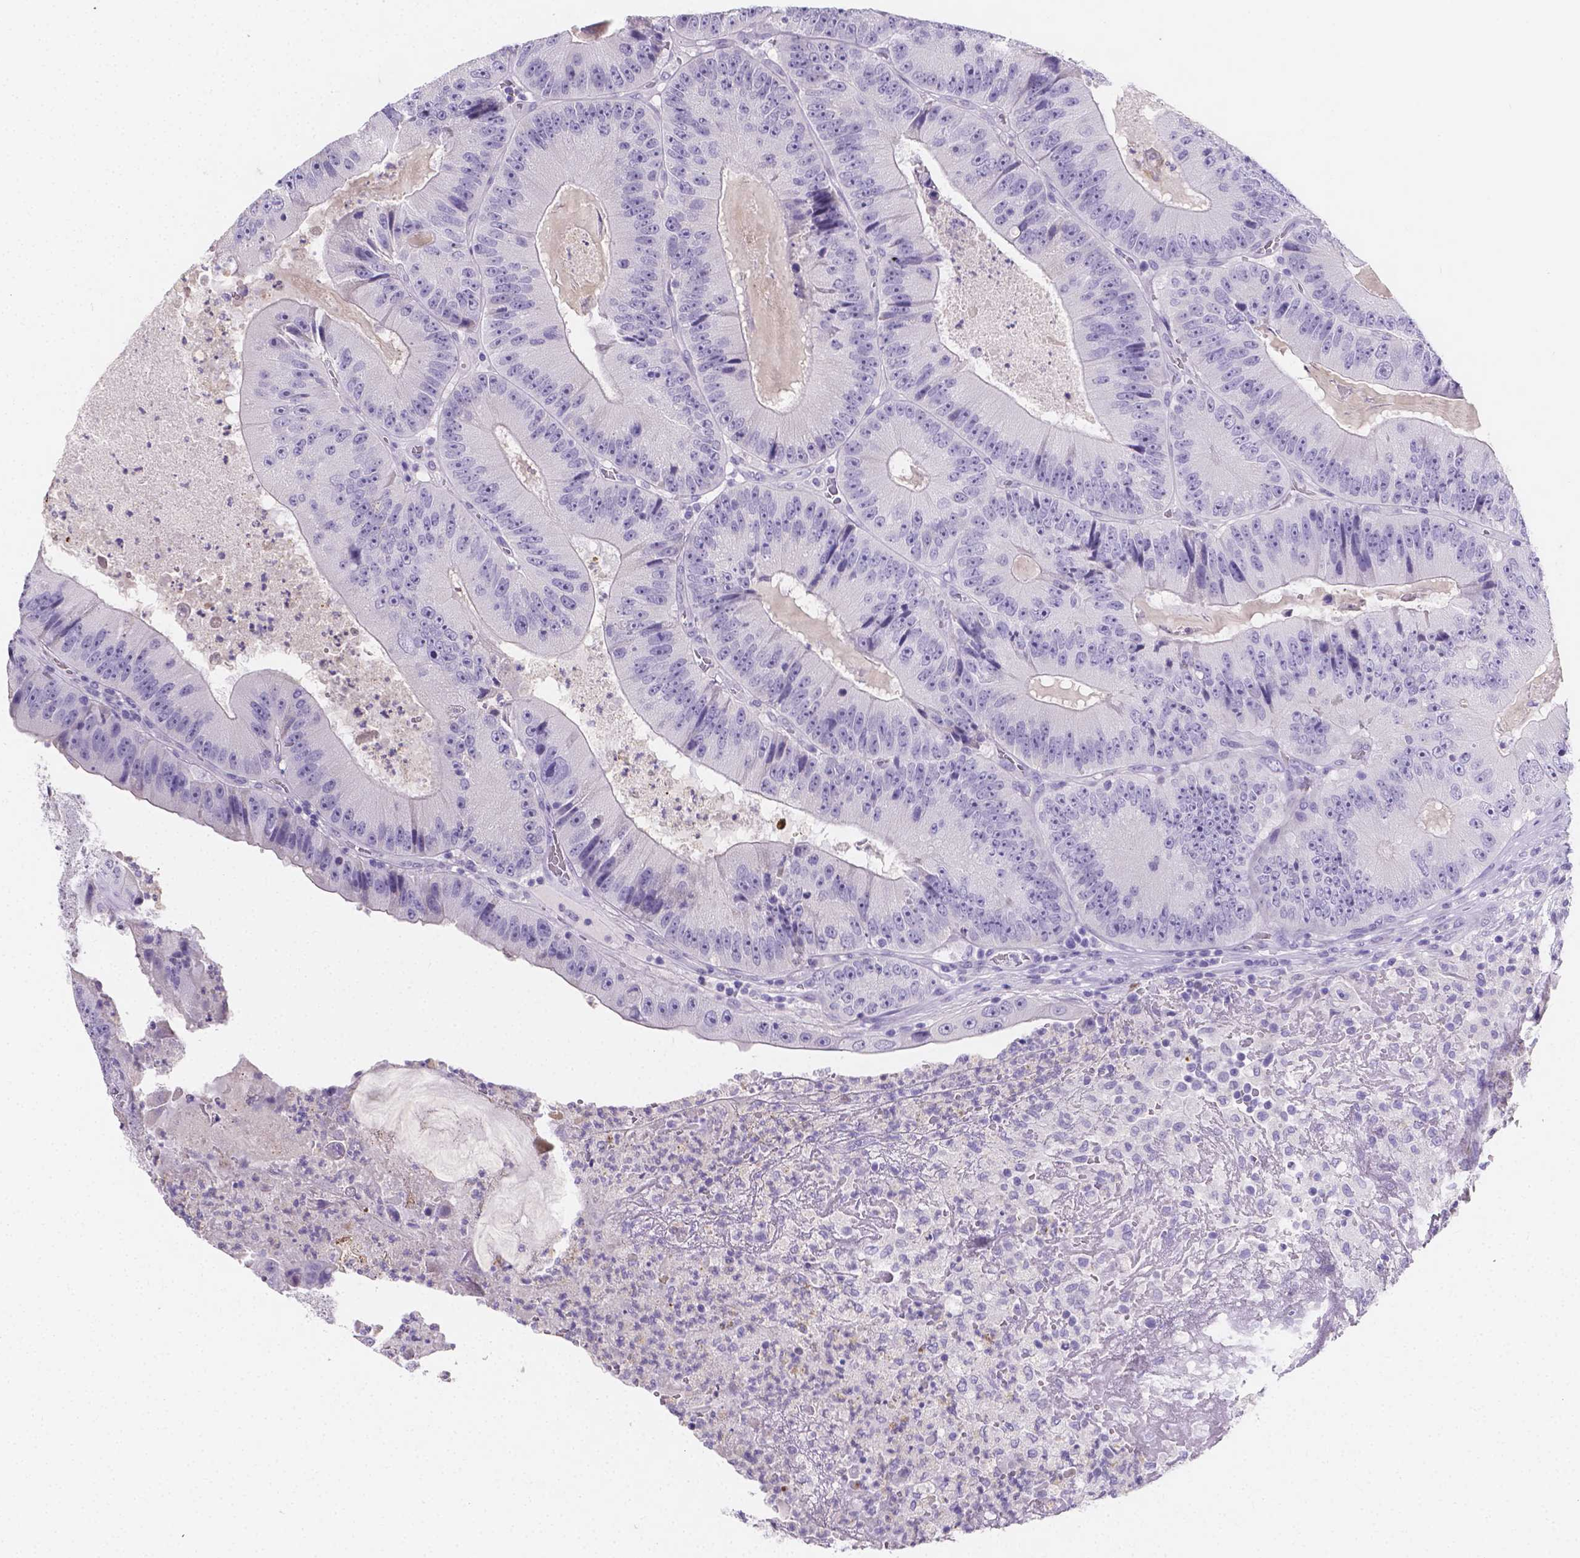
{"staining": {"intensity": "negative", "quantity": "none", "location": "none"}, "tissue": "colorectal cancer", "cell_type": "Tumor cells", "image_type": "cancer", "snomed": [{"axis": "morphology", "description": "Adenocarcinoma, NOS"}, {"axis": "topography", "description": "Colon"}], "caption": "Immunohistochemistry photomicrograph of neoplastic tissue: human adenocarcinoma (colorectal) stained with DAB exhibits no significant protein staining in tumor cells.", "gene": "PLXNA4", "patient": {"sex": "female", "age": 86}}